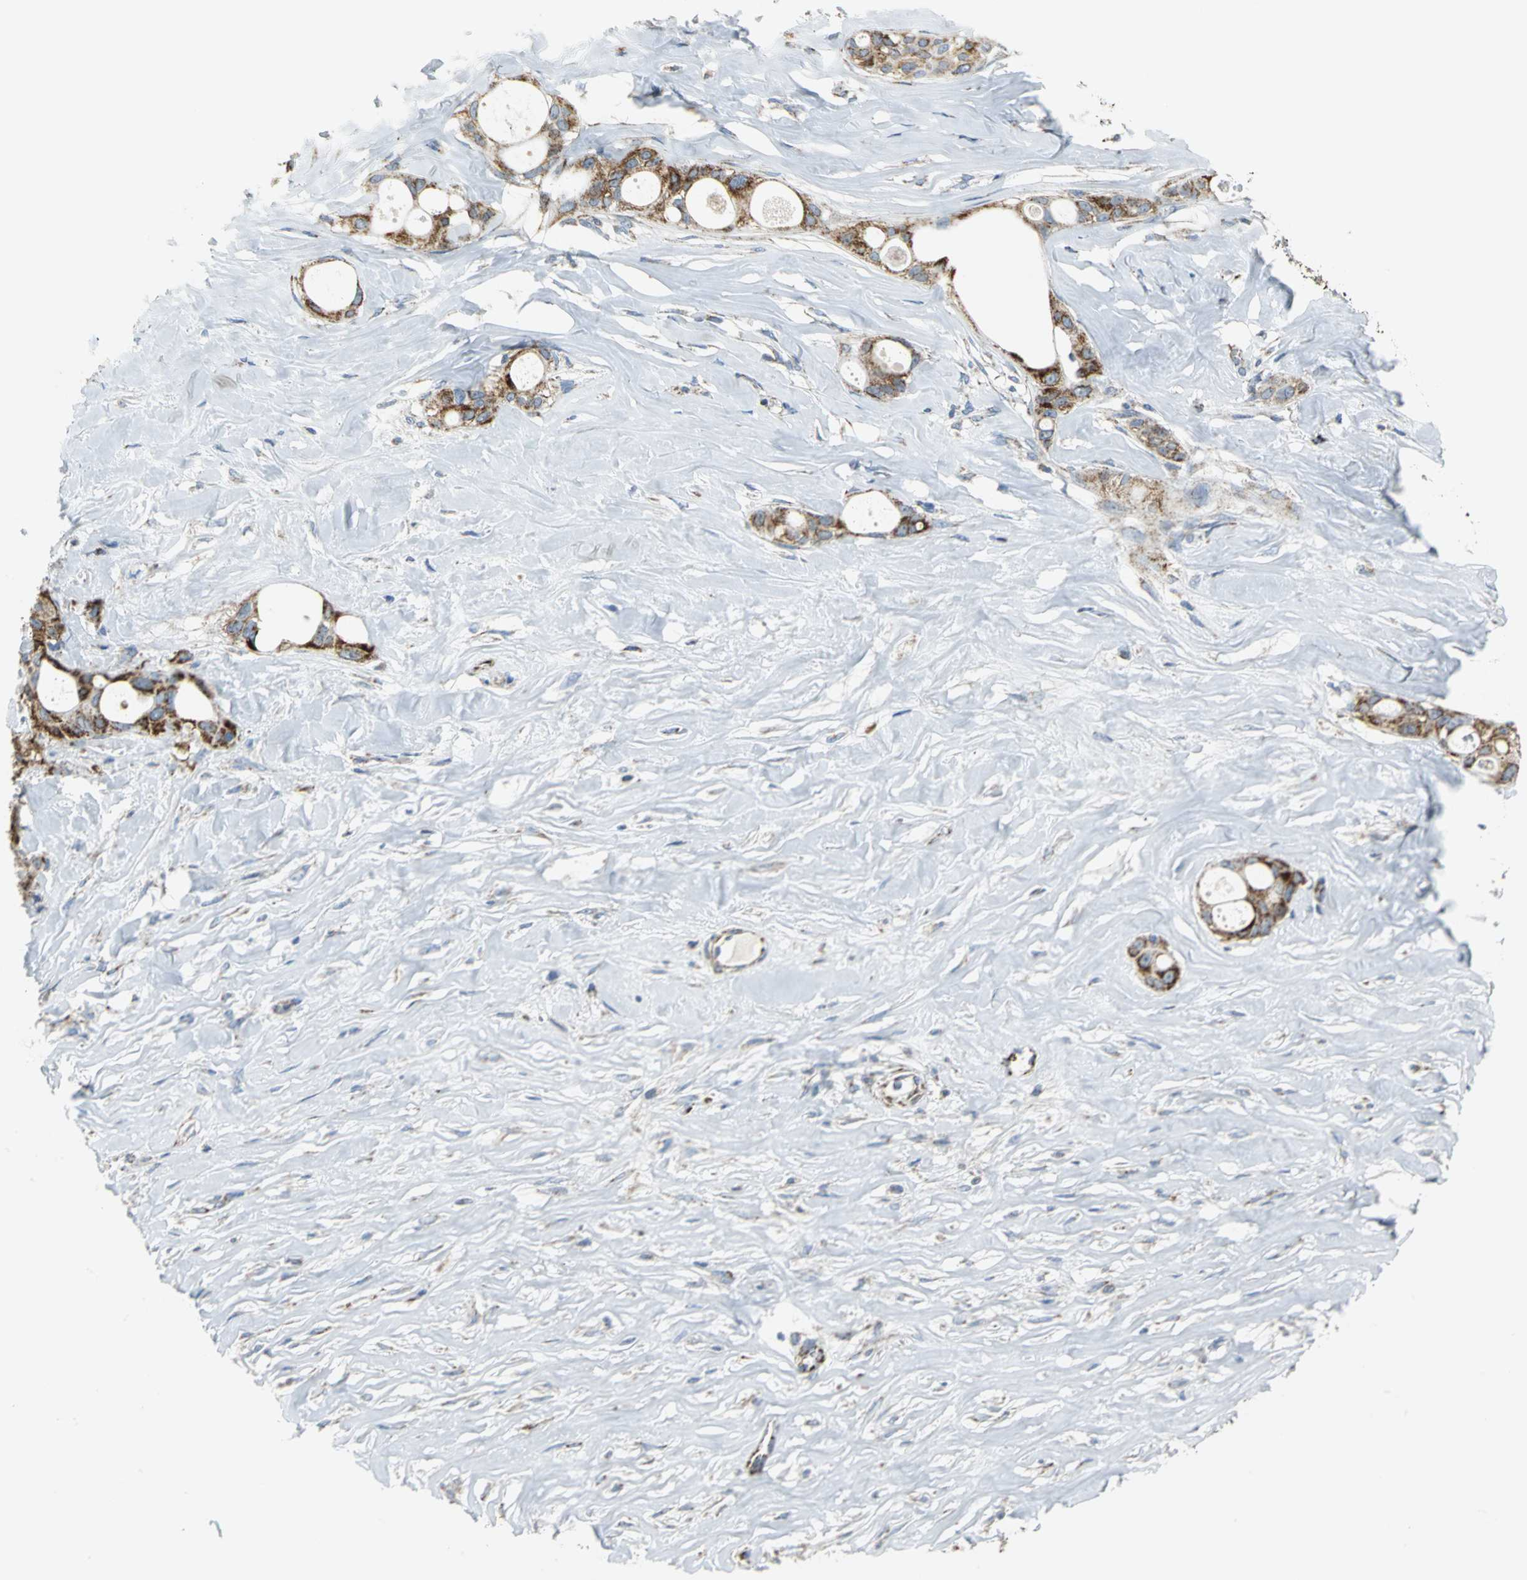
{"staining": {"intensity": "moderate", "quantity": "25%-75%", "location": "cytoplasmic/membranous"}, "tissue": "liver cancer", "cell_type": "Tumor cells", "image_type": "cancer", "snomed": [{"axis": "morphology", "description": "Cholangiocarcinoma"}, {"axis": "topography", "description": "Liver"}], "caption": "Liver cancer stained for a protein (brown) shows moderate cytoplasmic/membranous positive staining in approximately 25%-75% of tumor cells.", "gene": "NTRK1", "patient": {"sex": "female", "age": 67}}